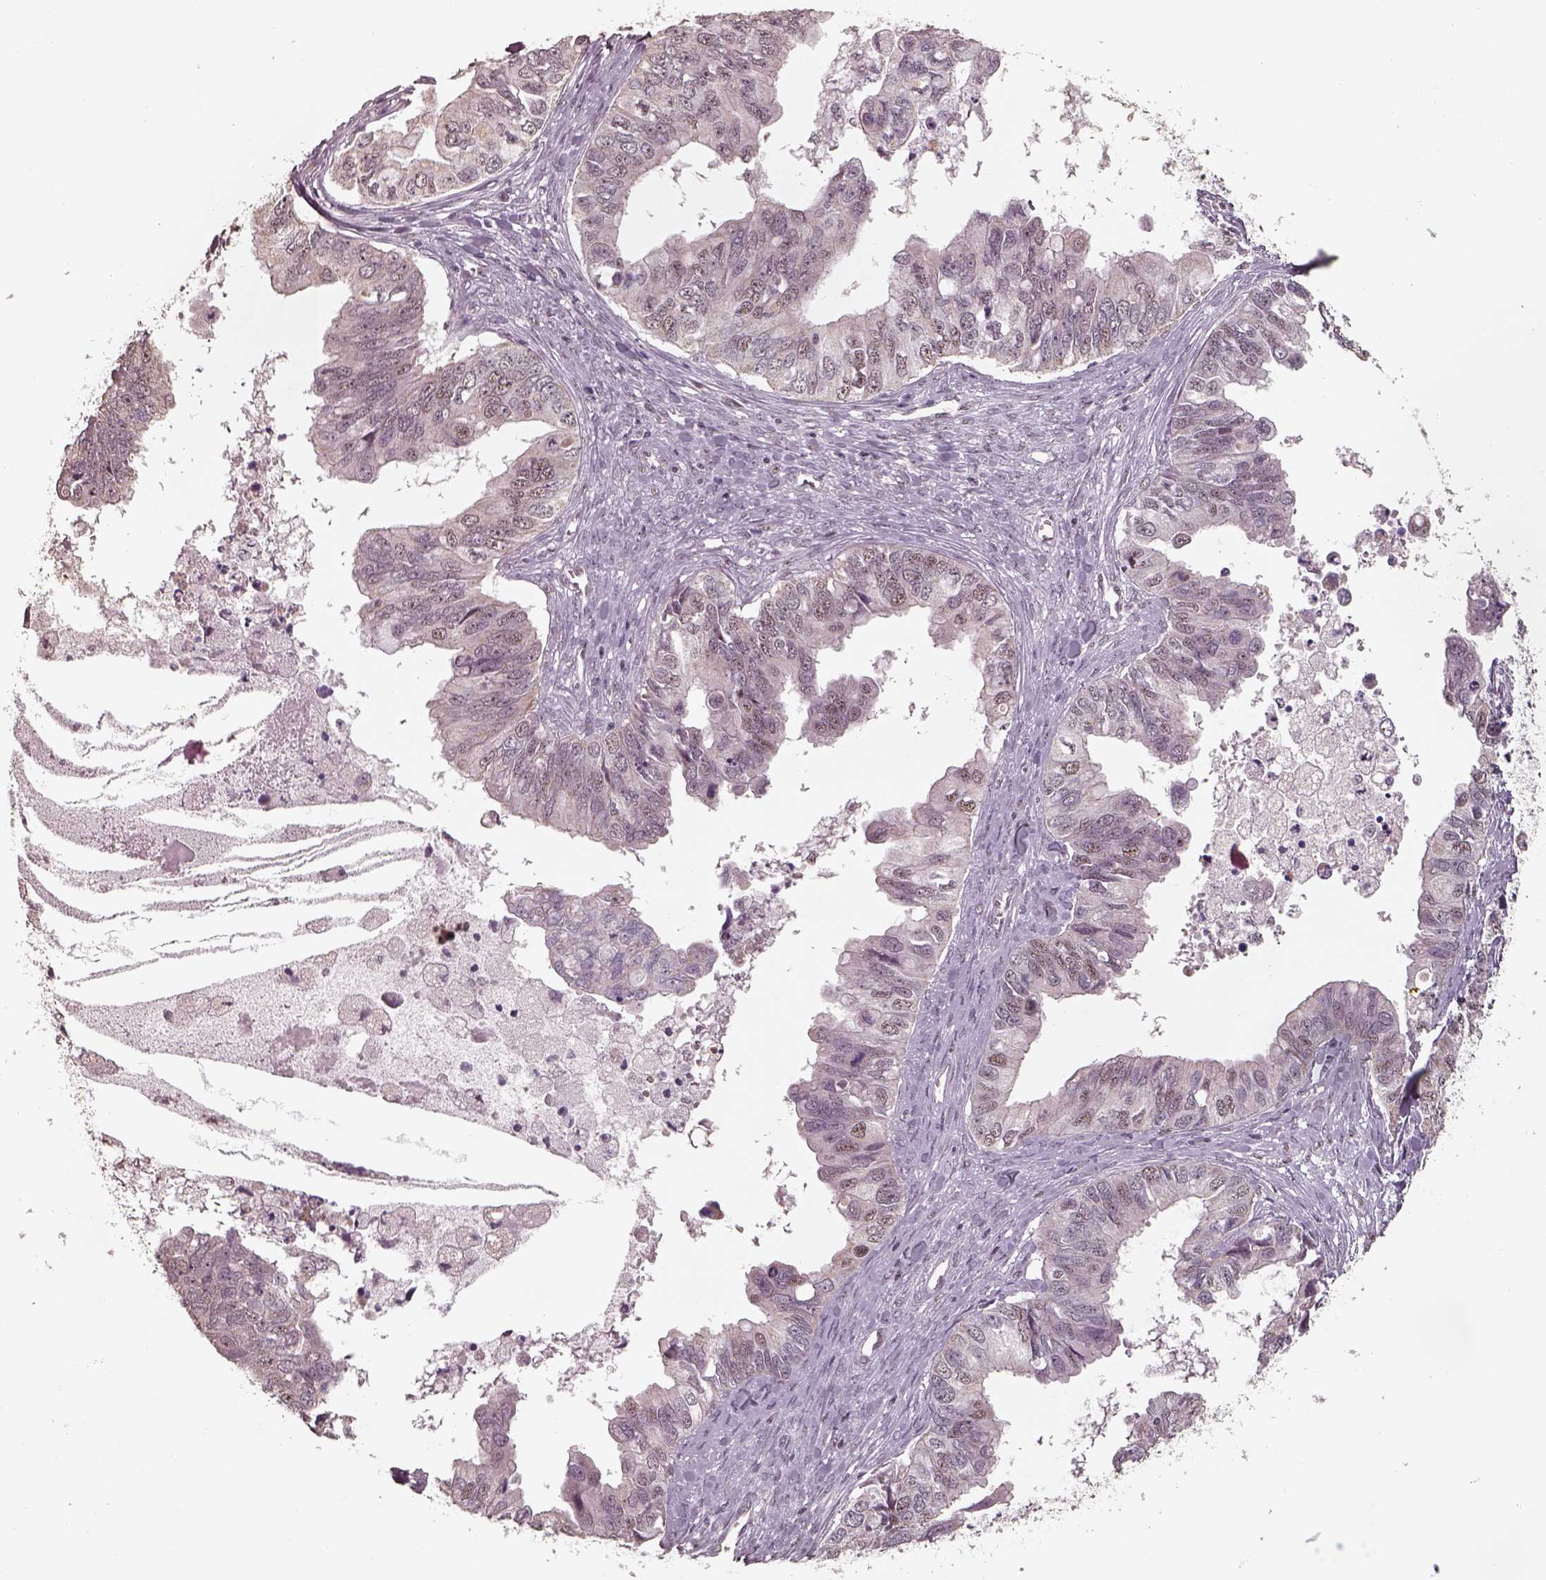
{"staining": {"intensity": "weak", "quantity": "<25%", "location": "nuclear"}, "tissue": "ovarian cancer", "cell_type": "Tumor cells", "image_type": "cancer", "snomed": [{"axis": "morphology", "description": "Cystadenocarcinoma, mucinous, NOS"}, {"axis": "topography", "description": "Ovary"}], "caption": "Human ovarian cancer stained for a protein using immunohistochemistry (IHC) exhibits no staining in tumor cells.", "gene": "ATXN7L3", "patient": {"sex": "female", "age": 76}}